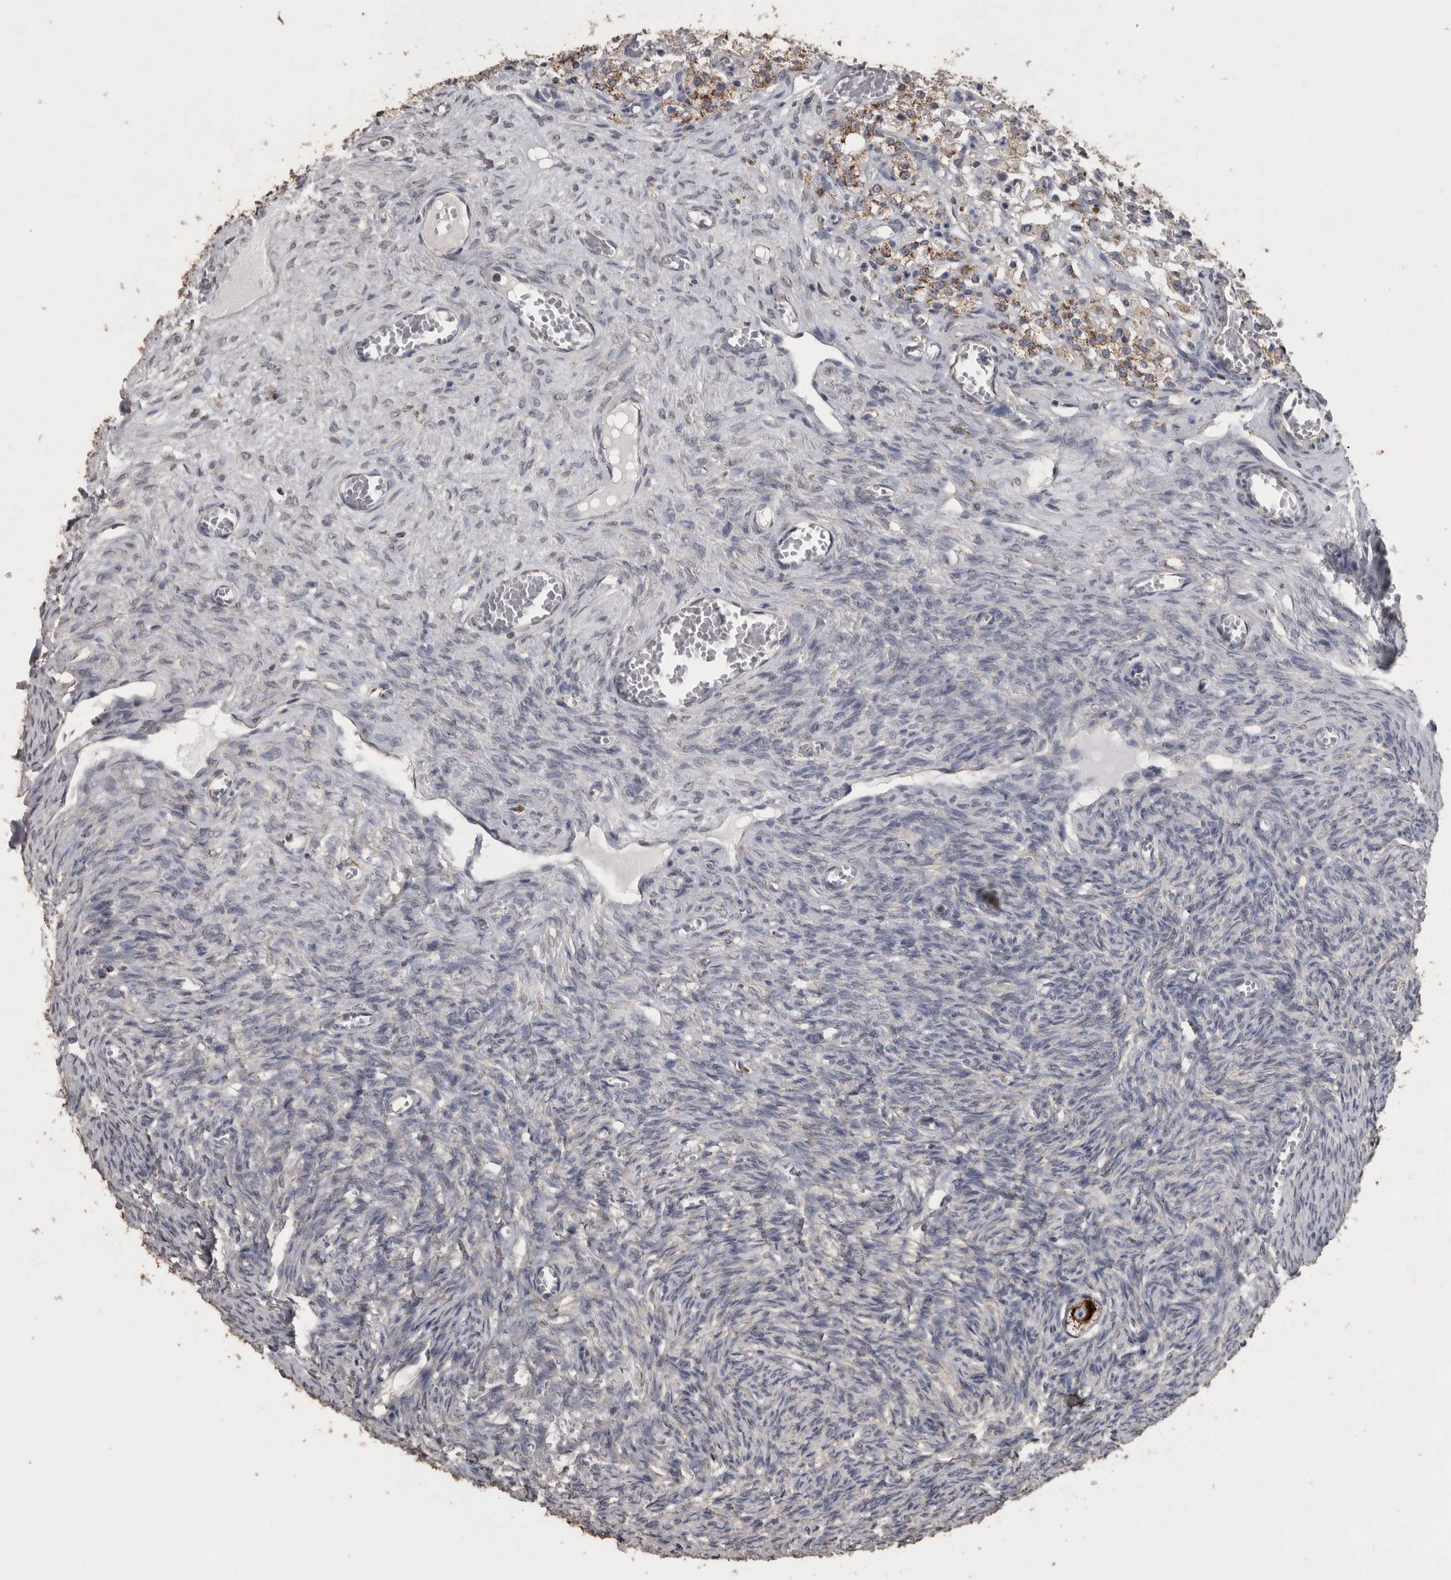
{"staining": {"intensity": "strong", "quantity": ">75%", "location": "cytoplasmic/membranous"}, "tissue": "ovary", "cell_type": "Follicle cells", "image_type": "normal", "snomed": [{"axis": "morphology", "description": "Normal tissue, NOS"}, {"axis": "topography", "description": "Ovary"}], "caption": "Follicle cells show high levels of strong cytoplasmic/membranous expression in about >75% of cells in unremarkable human ovary. (Stains: DAB (3,3'-diaminobenzidine) in brown, nuclei in blue, Microscopy: brightfield microscopy at high magnification).", "gene": "ACADM", "patient": {"sex": "female", "age": 27}}